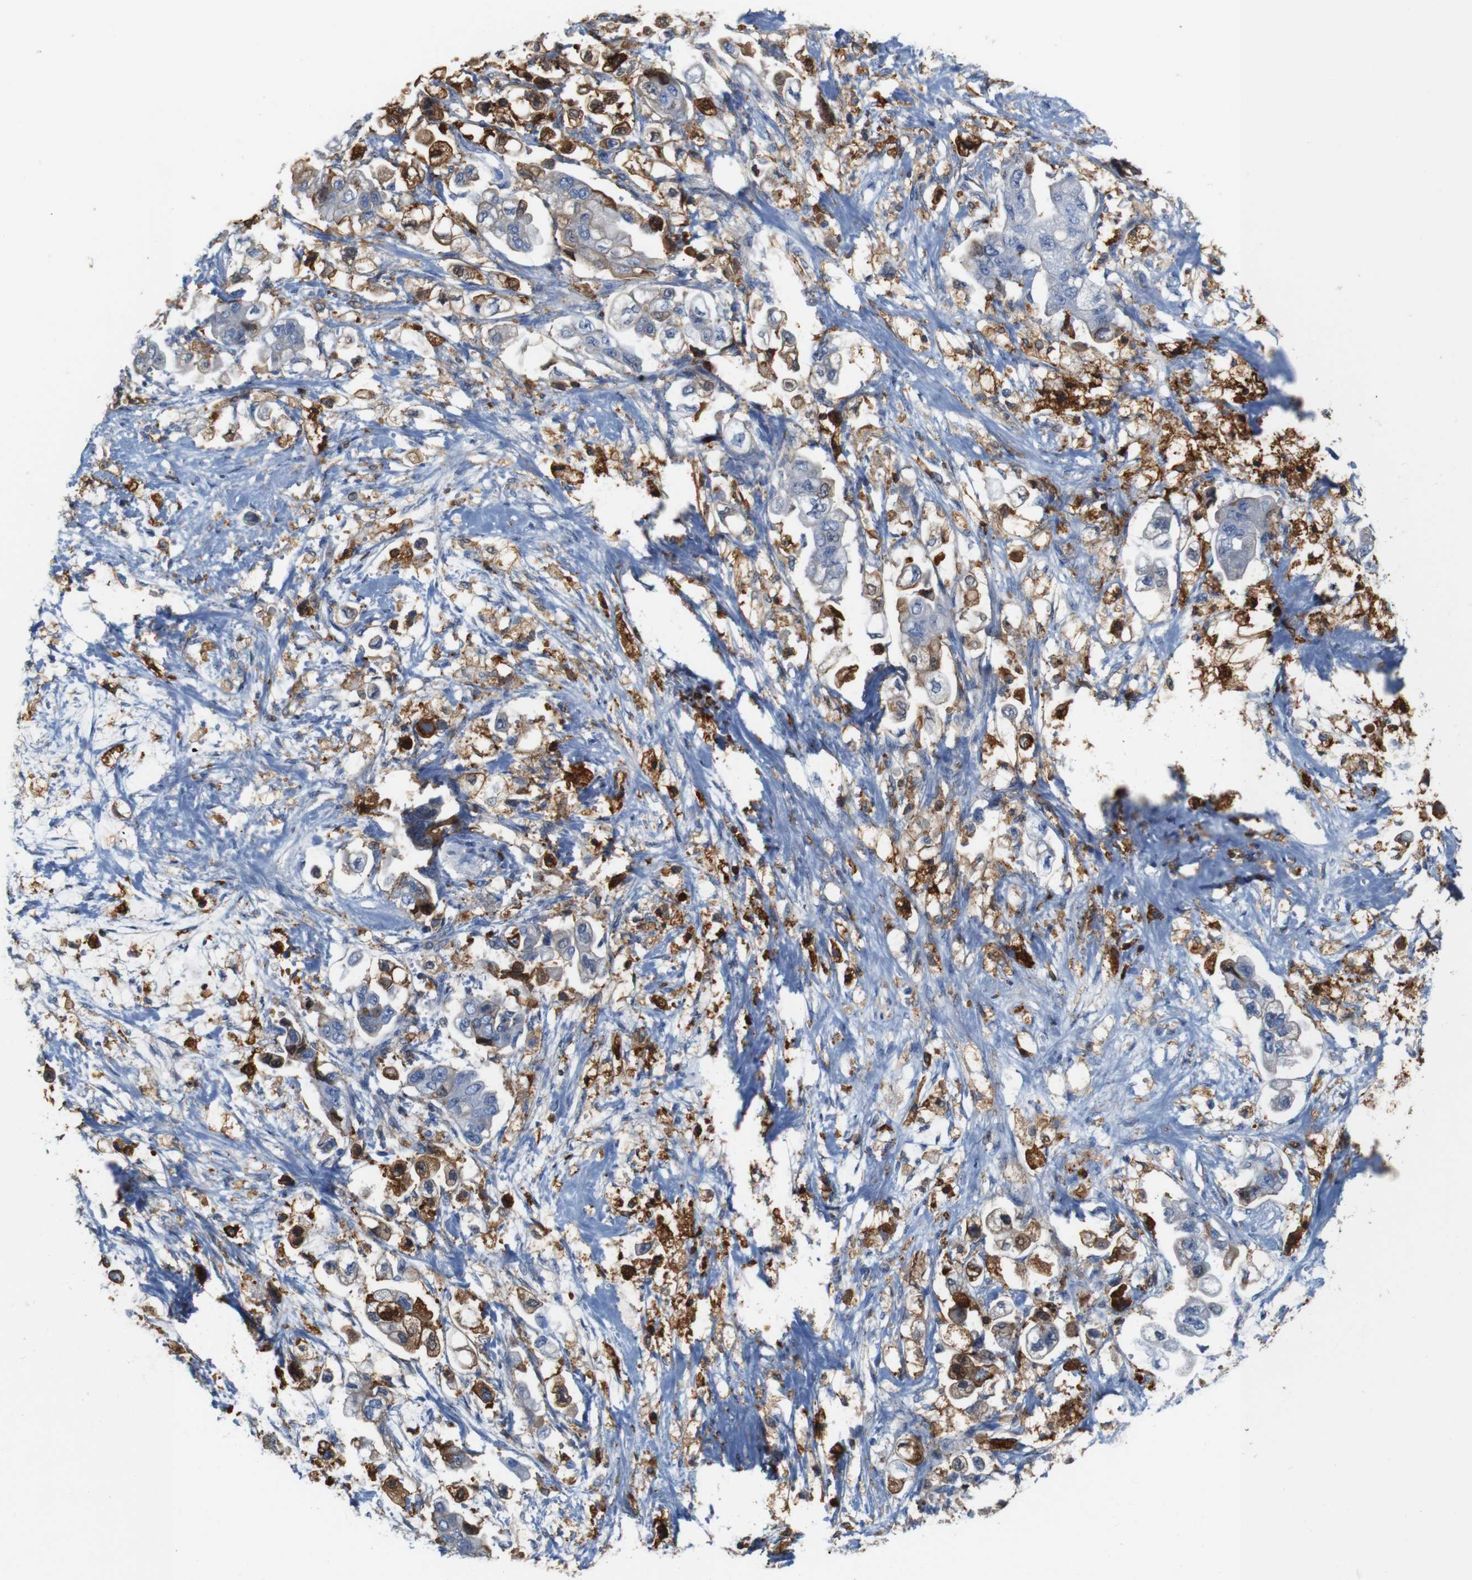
{"staining": {"intensity": "strong", "quantity": "25%-75%", "location": "cytoplasmic/membranous"}, "tissue": "stomach cancer", "cell_type": "Tumor cells", "image_type": "cancer", "snomed": [{"axis": "morphology", "description": "Adenocarcinoma, NOS"}, {"axis": "topography", "description": "Stomach"}], "caption": "Immunohistochemical staining of human stomach cancer exhibits high levels of strong cytoplasmic/membranous protein staining in approximately 25%-75% of tumor cells. (brown staining indicates protein expression, while blue staining denotes nuclei).", "gene": "ANXA1", "patient": {"sex": "male", "age": 62}}